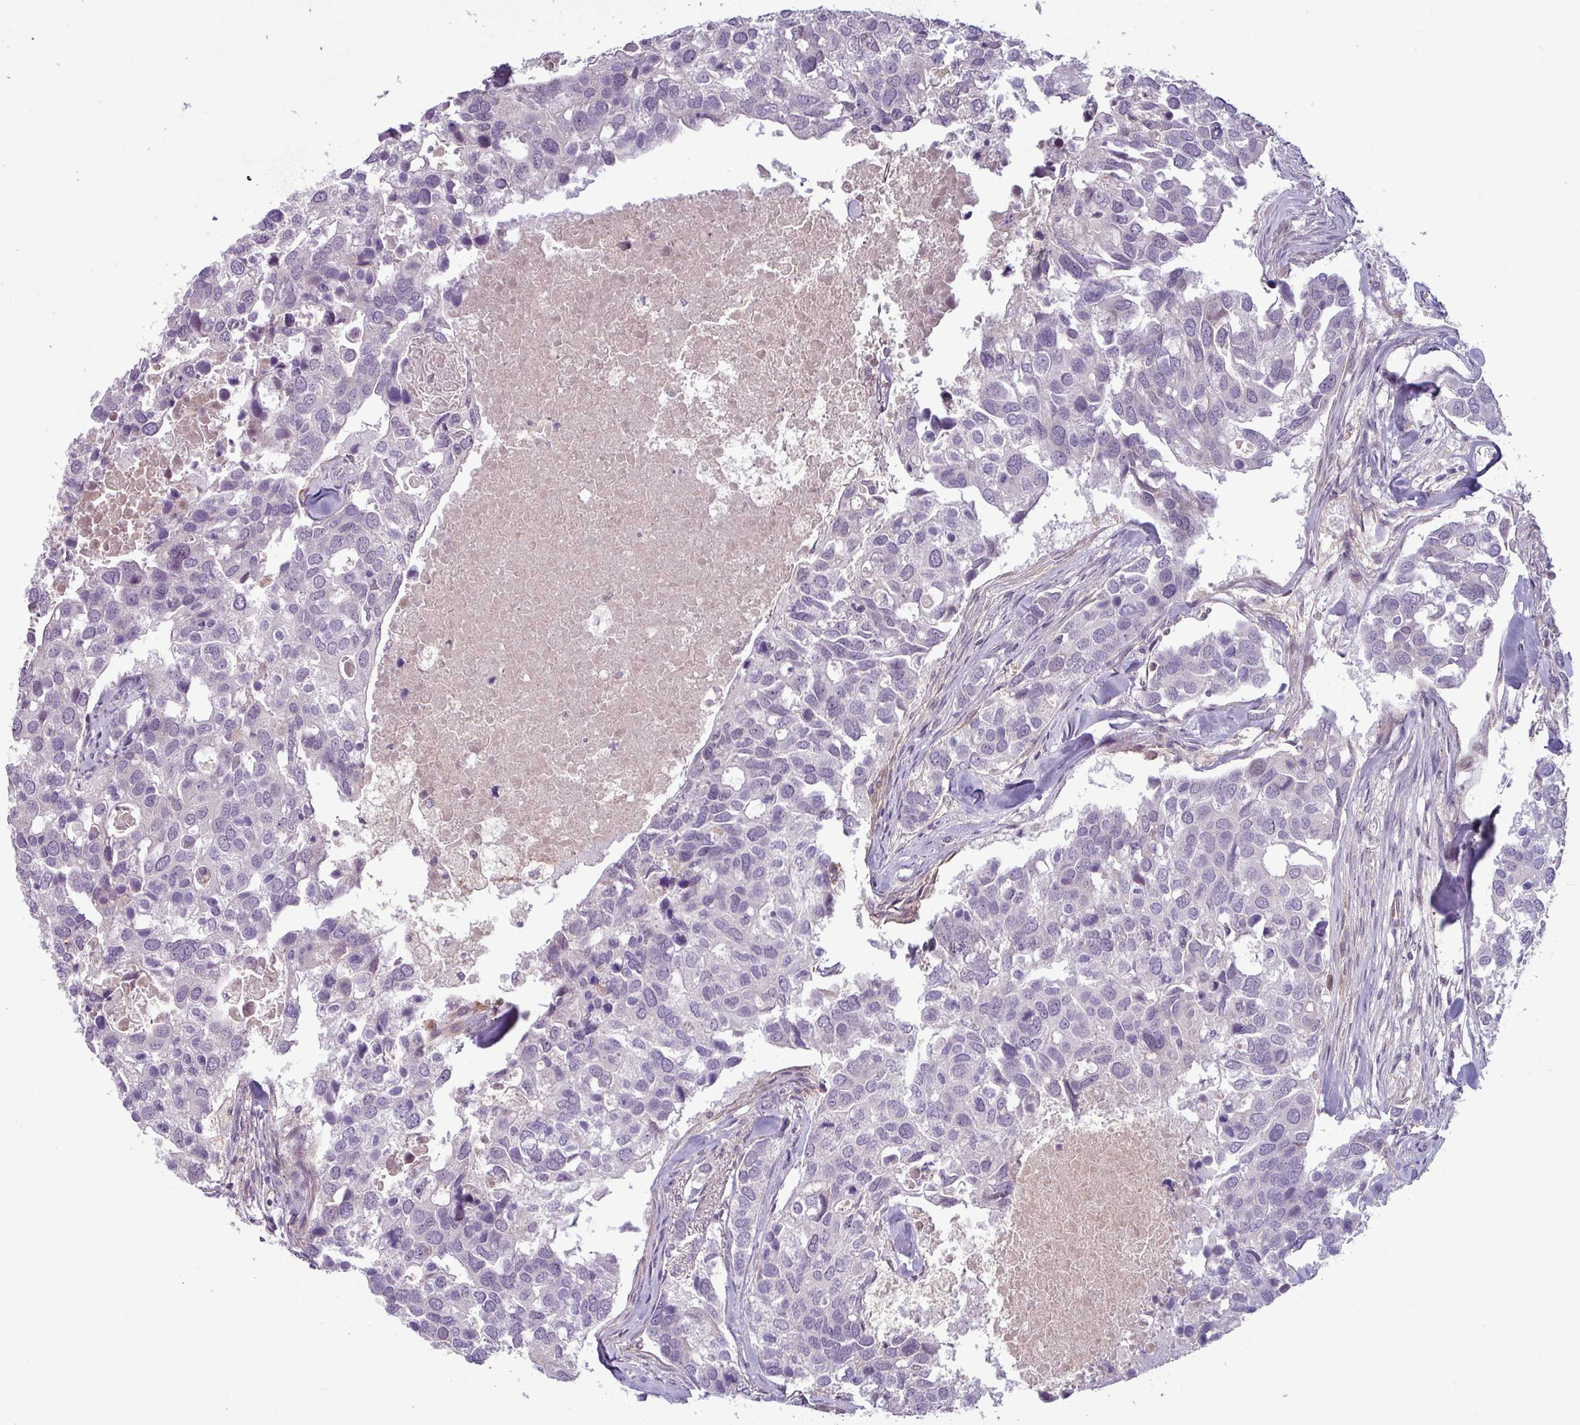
{"staining": {"intensity": "negative", "quantity": "none", "location": "none"}, "tissue": "breast cancer", "cell_type": "Tumor cells", "image_type": "cancer", "snomed": [{"axis": "morphology", "description": "Duct carcinoma"}, {"axis": "topography", "description": "Breast"}], "caption": "Protein analysis of breast cancer (infiltrating ductal carcinoma) displays no significant staining in tumor cells.", "gene": "UVSSA", "patient": {"sex": "female", "age": 83}}